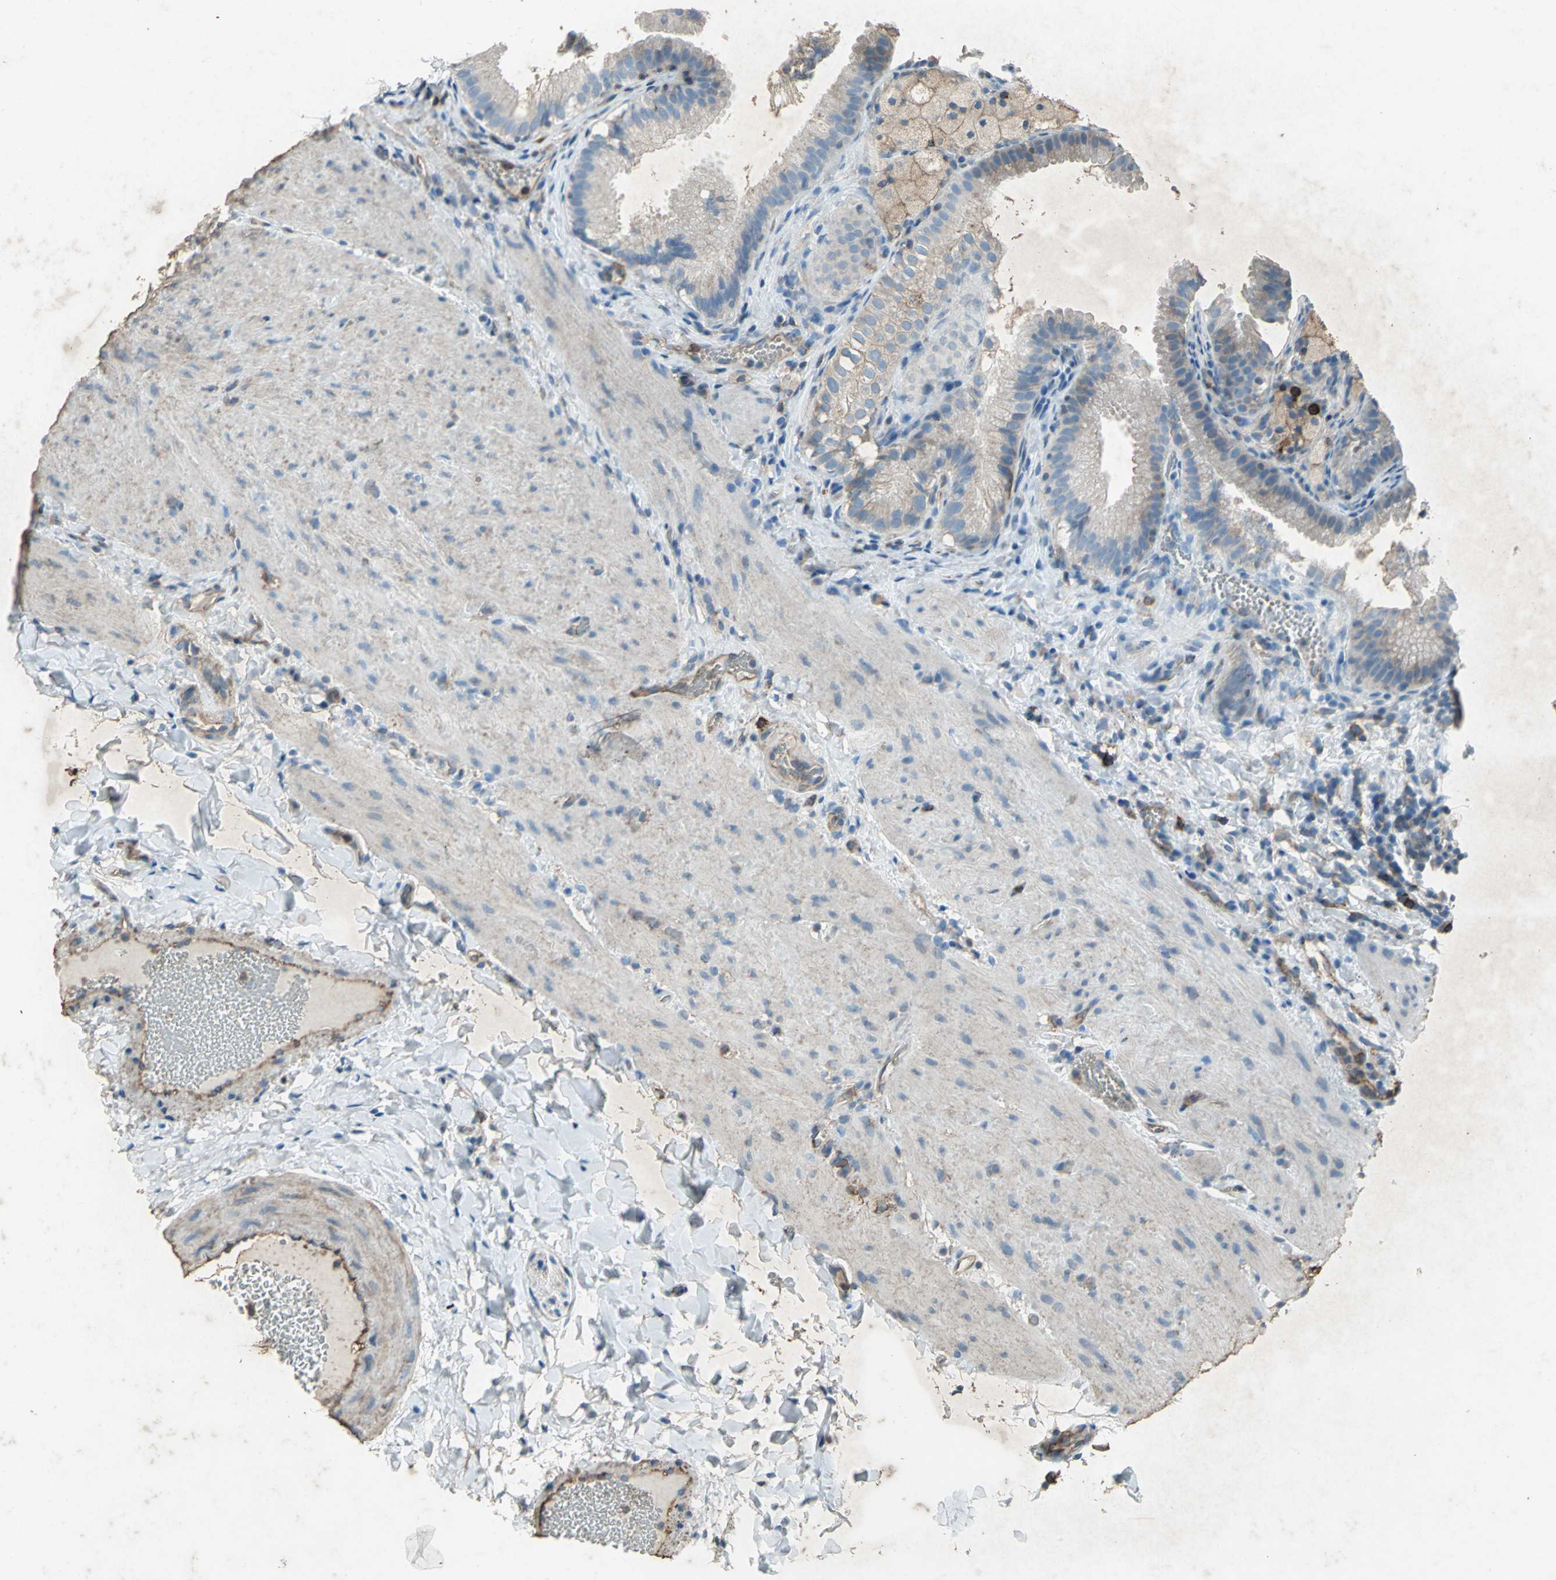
{"staining": {"intensity": "weak", "quantity": ">75%", "location": "cytoplasmic/membranous"}, "tissue": "gallbladder", "cell_type": "Glandular cells", "image_type": "normal", "snomed": [{"axis": "morphology", "description": "Normal tissue, NOS"}, {"axis": "topography", "description": "Gallbladder"}], "caption": "High-magnification brightfield microscopy of normal gallbladder stained with DAB (brown) and counterstained with hematoxylin (blue). glandular cells exhibit weak cytoplasmic/membranous positivity is seen in about>75% of cells. (DAB (3,3'-diaminobenzidine) IHC, brown staining for protein, blue staining for nuclei).", "gene": "CCR6", "patient": {"sex": "female", "age": 24}}